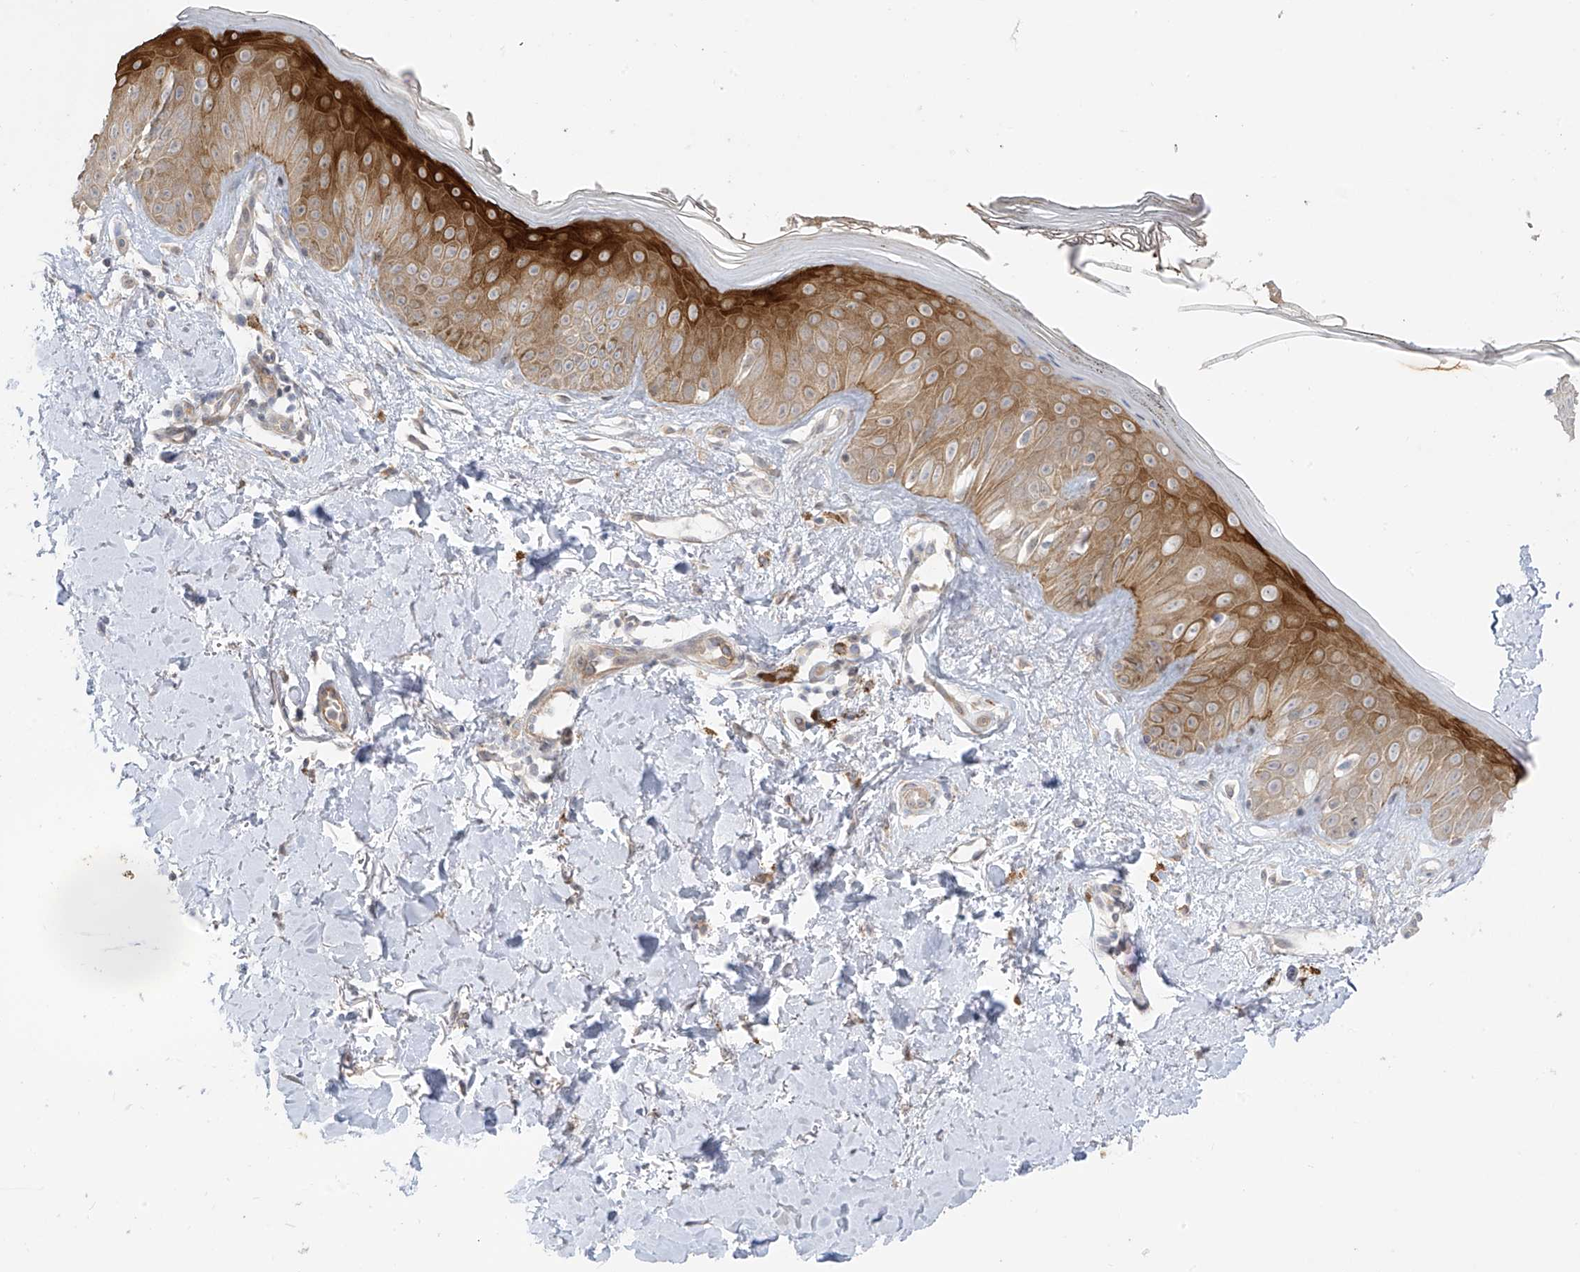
{"staining": {"intensity": "weak", "quantity": ">75%", "location": "cytoplasmic/membranous"}, "tissue": "skin", "cell_type": "Fibroblasts", "image_type": "normal", "snomed": [{"axis": "morphology", "description": "Normal tissue, NOS"}, {"axis": "topography", "description": "Skin"}], "caption": "High-magnification brightfield microscopy of normal skin stained with DAB (brown) and counterstained with hematoxylin (blue). fibroblasts exhibit weak cytoplasmic/membranous positivity is appreciated in about>75% of cells. The staining is performed using DAB brown chromogen to label protein expression. The nuclei are counter-stained blue using hematoxylin.", "gene": "EIPR1", "patient": {"sex": "female", "age": 64}}